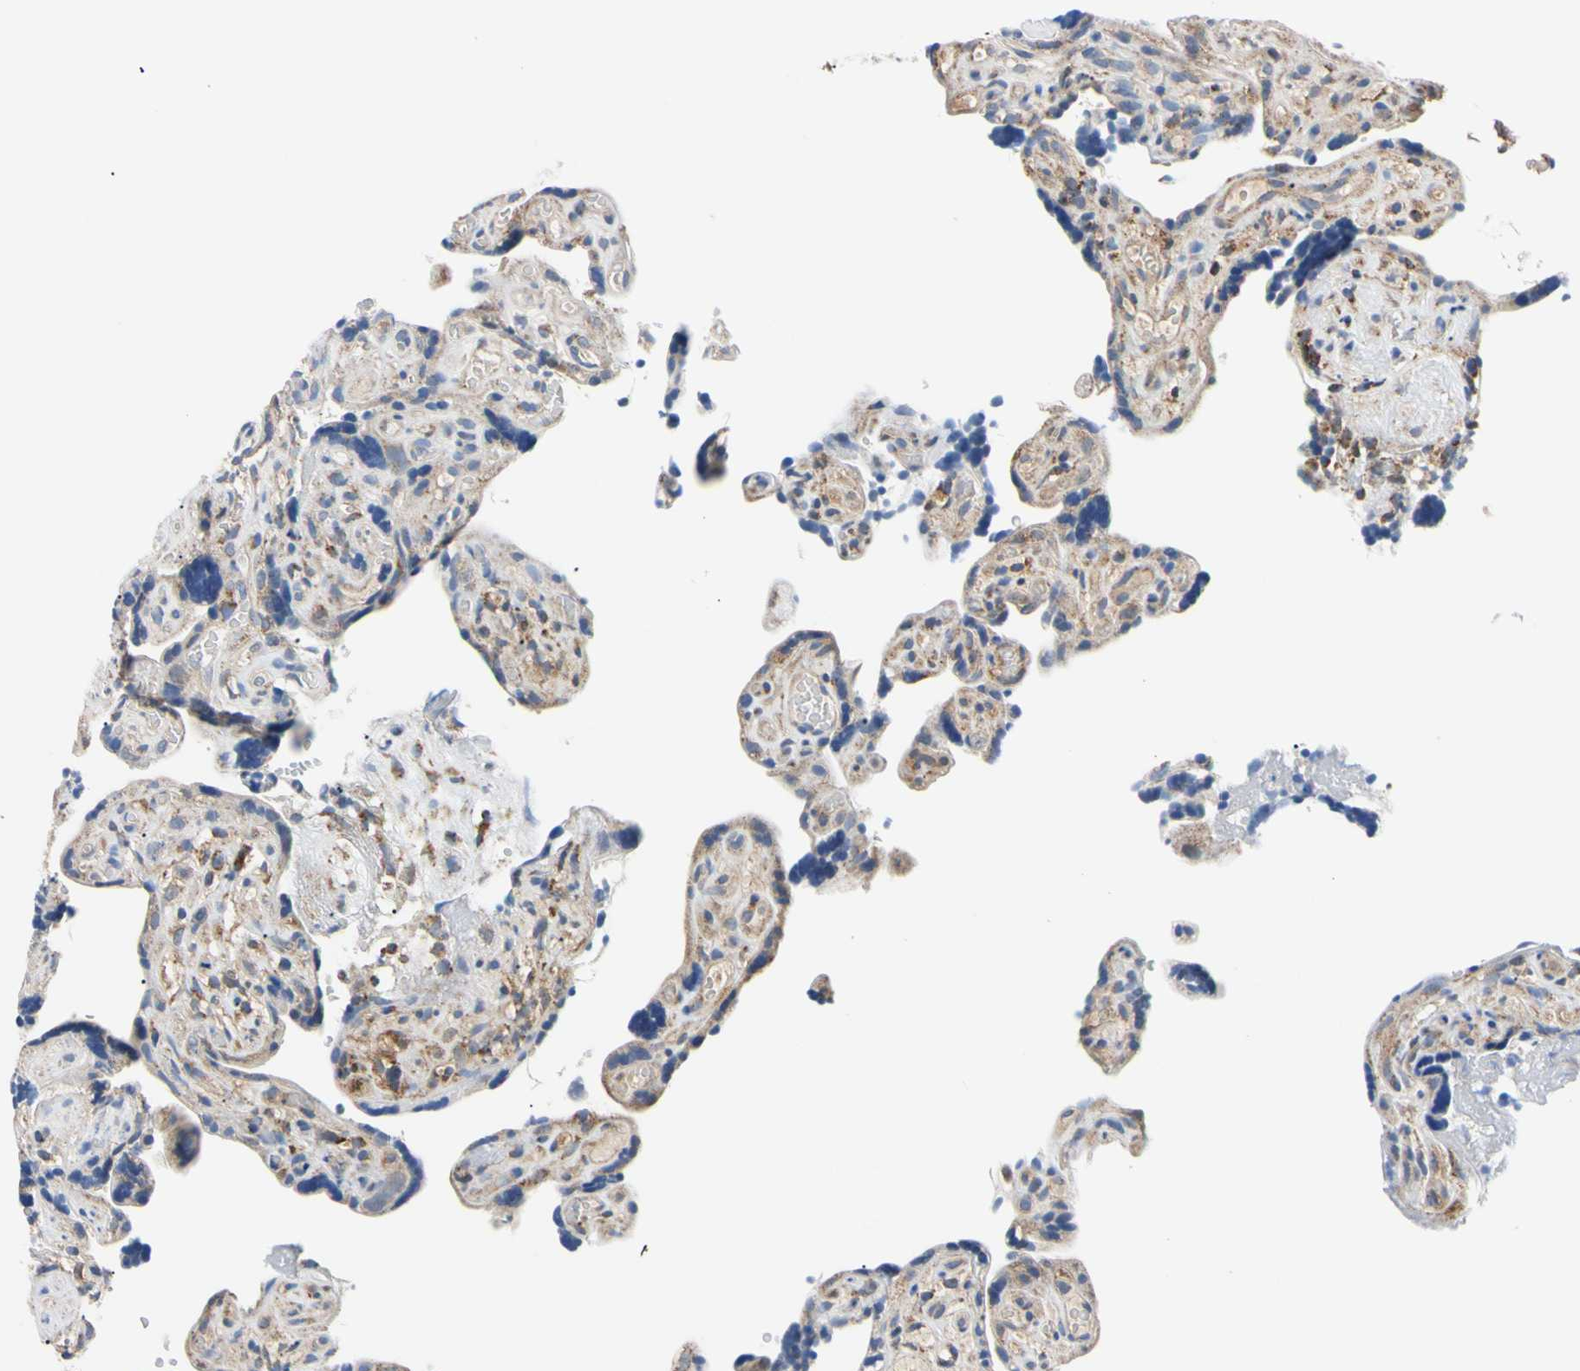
{"staining": {"intensity": "moderate", "quantity": ">75%", "location": "cytoplasmic/membranous"}, "tissue": "placenta", "cell_type": "Decidual cells", "image_type": "normal", "snomed": [{"axis": "morphology", "description": "Normal tissue, NOS"}, {"axis": "topography", "description": "Placenta"}], "caption": "High-power microscopy captured an immunohistochemistry (IHC) micrograph of normal placenta, revealing moderate cytoplasmic/membranous expression in approximately >75% of decidual cells. (brown staining indicates protein expression, while blue staining denotes nuclei).", "gene": "CLPP", "patient": {"sex": "female", "age": 30}}